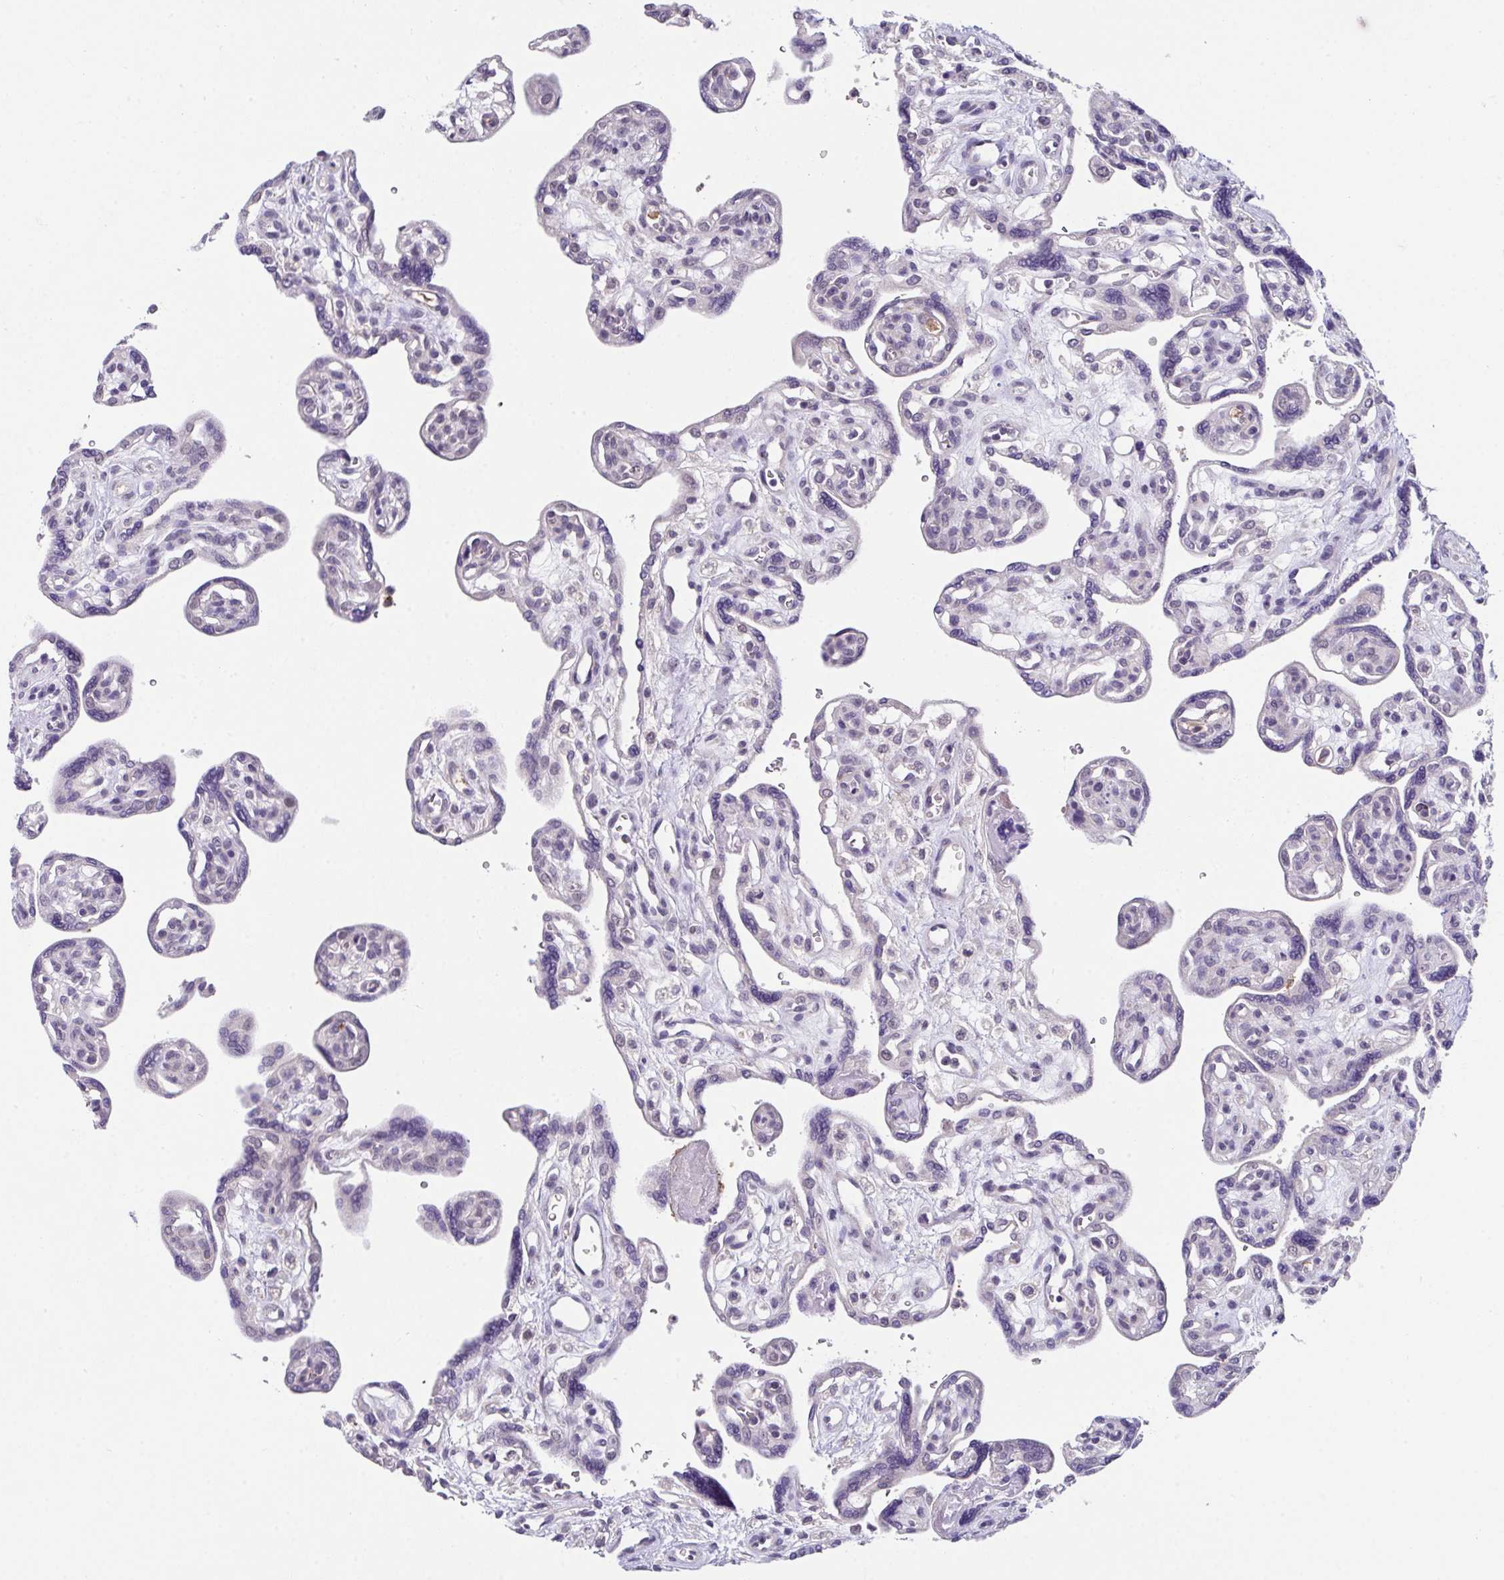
{"staining": {"intensity": "weak", "quantity": ">75%", "location": "nuclear"}, "tissue": "placenta", "cell_type": "Decidual cells", "image_type": "normal", "snomed": [{"axis": "morphology", "description": "Normal tissue, NOS"}, {"axis": "topography", "description": "Placenta"}], "caption": "Brown immunohistochemical staining in unremarkable placenta reveals weak nuclear staining in about >75% of decidual cells. Using DAB (3,3'-diaminobenzidine) (brown) and hematoxylin (blue) stains, captured at high magnification using brightfield microscopy.", "gene": "GLTPD2", "patient": {"sex": "female", "age": 39}}